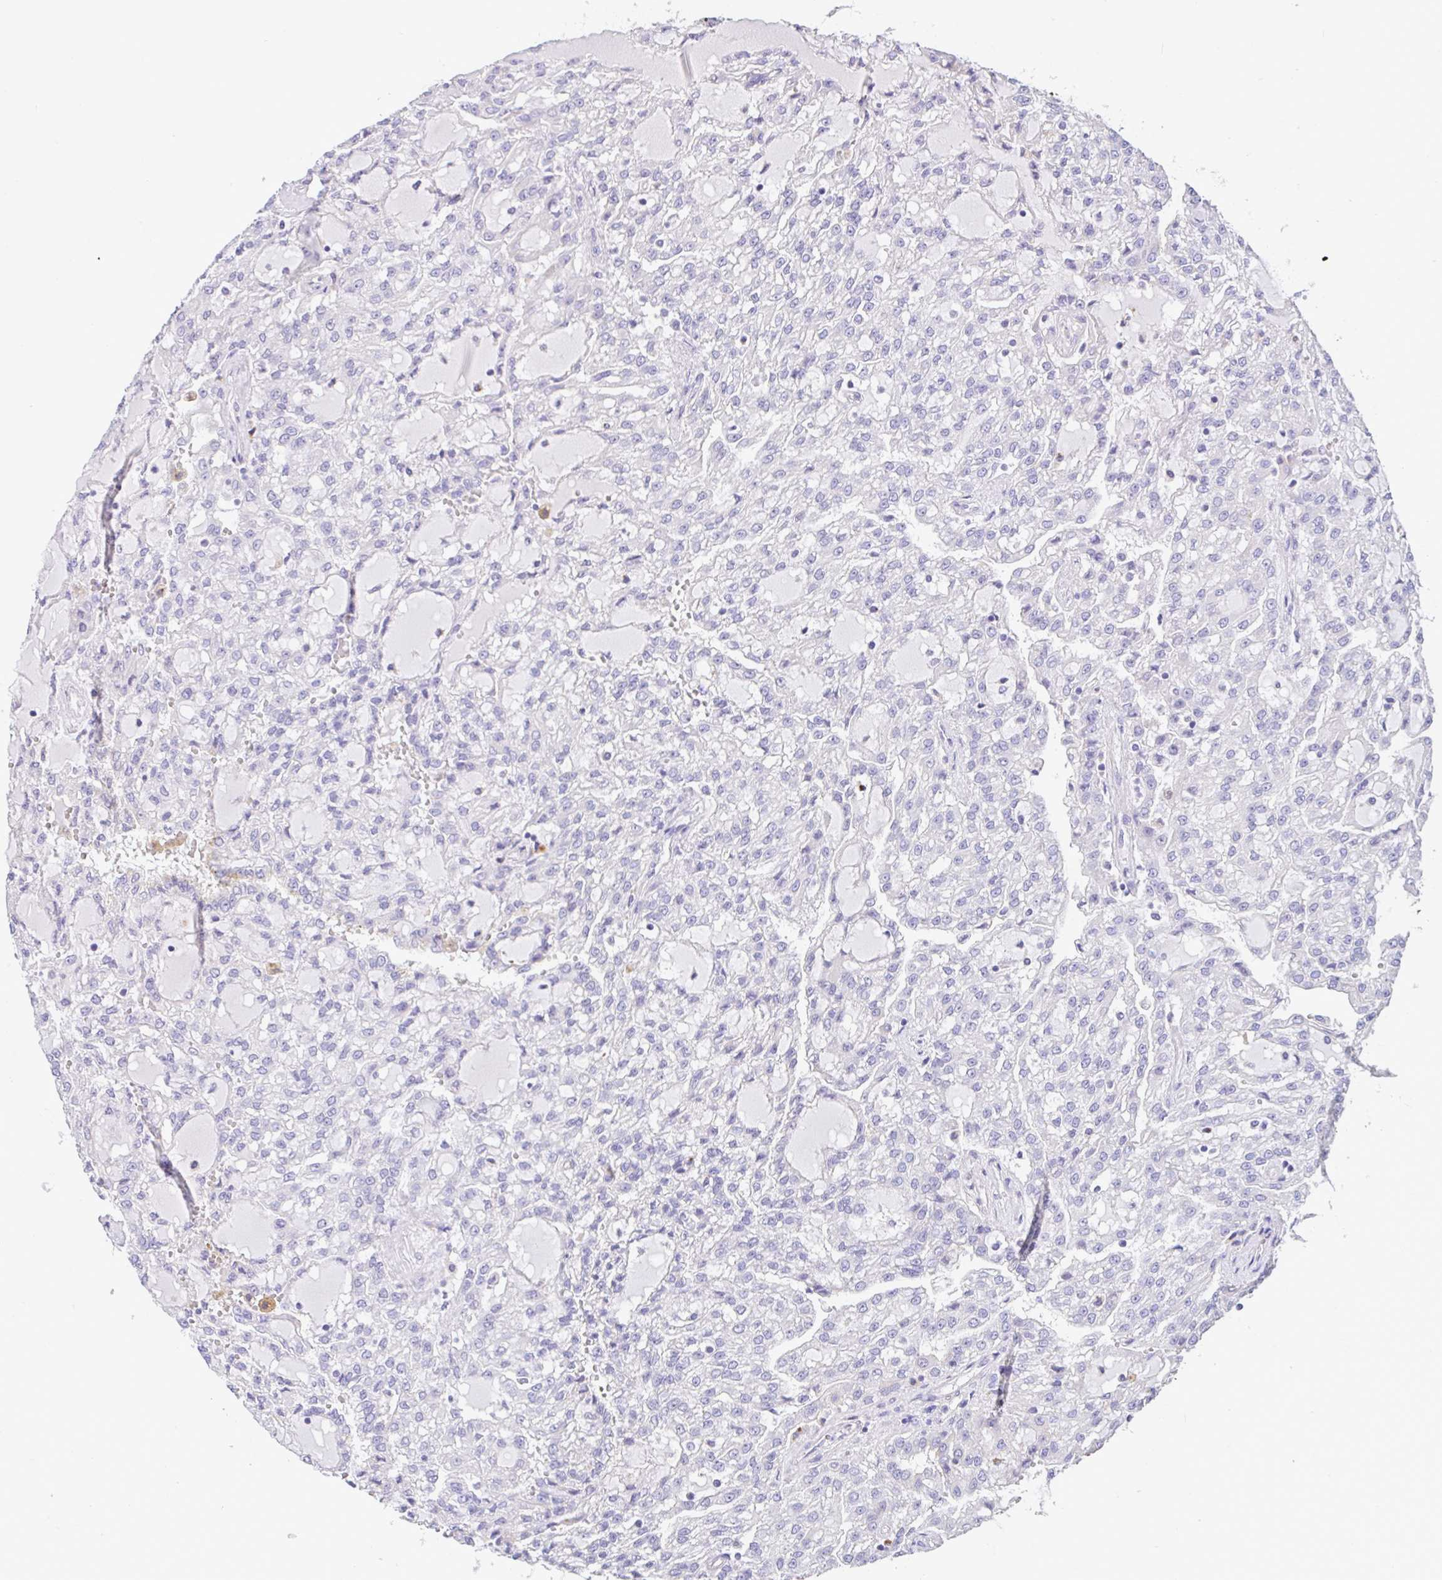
{"staining": {"intensity": "negative", "quantity": "none", "location": "none"}, "tissue": "renal cancer", "cell_type": "Tumor cells", "image_type": "cancer", "snomed": [{"axis": "morphology", "description": "Adenocarcinoma, NOS"}, {"axis": "topography", "description": "Kidney"}], "caption": "The image reveals no staining of tumor cells in adenocarcinoma (renal).", "gene": "EPN3", "patient": {"sex": "male", "age": 63}}